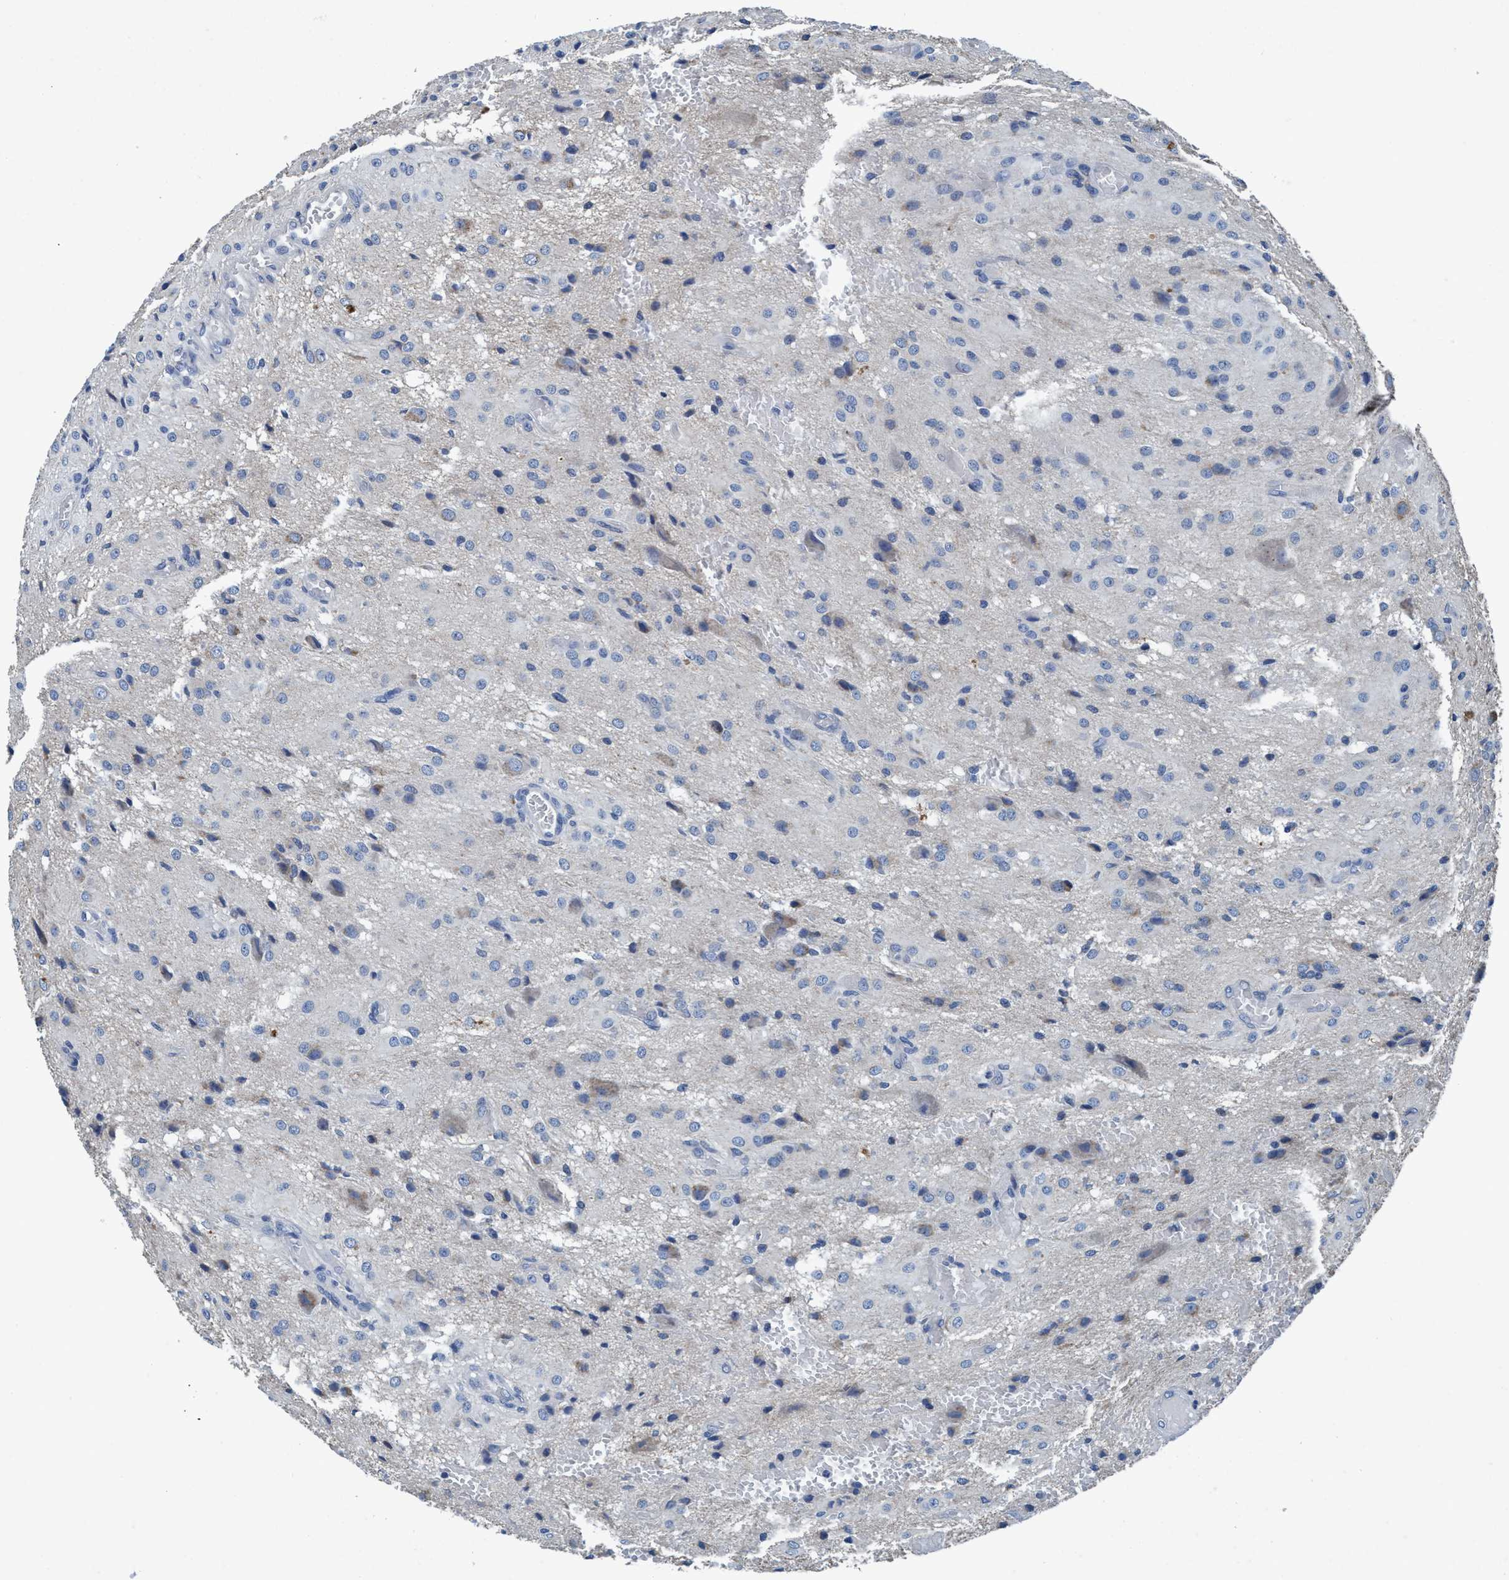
{"staining": {"intensity": "negative", "quantity": "none", "location": "none"}, "tissue": "glioma", "cell_type": "Tumor cells", "image_type": "cancer", "snomed": [{"axis": "morphology", "description": "Glioma, malignant, High grade"}, {"axis": "topography", "description": "Brain"}], "caption": "IHC histopathology image of high-grade glioma (malignant) stained for a protein (brown), which displays no expression in tumor cells. (Stains: DAB immunohistochemistry with hematoxylin counter stain, Microscopy: brightfield microscopy at high magnification).", "gene": "ANKFN1", "patient": {"sex": "female", "age": 59}}